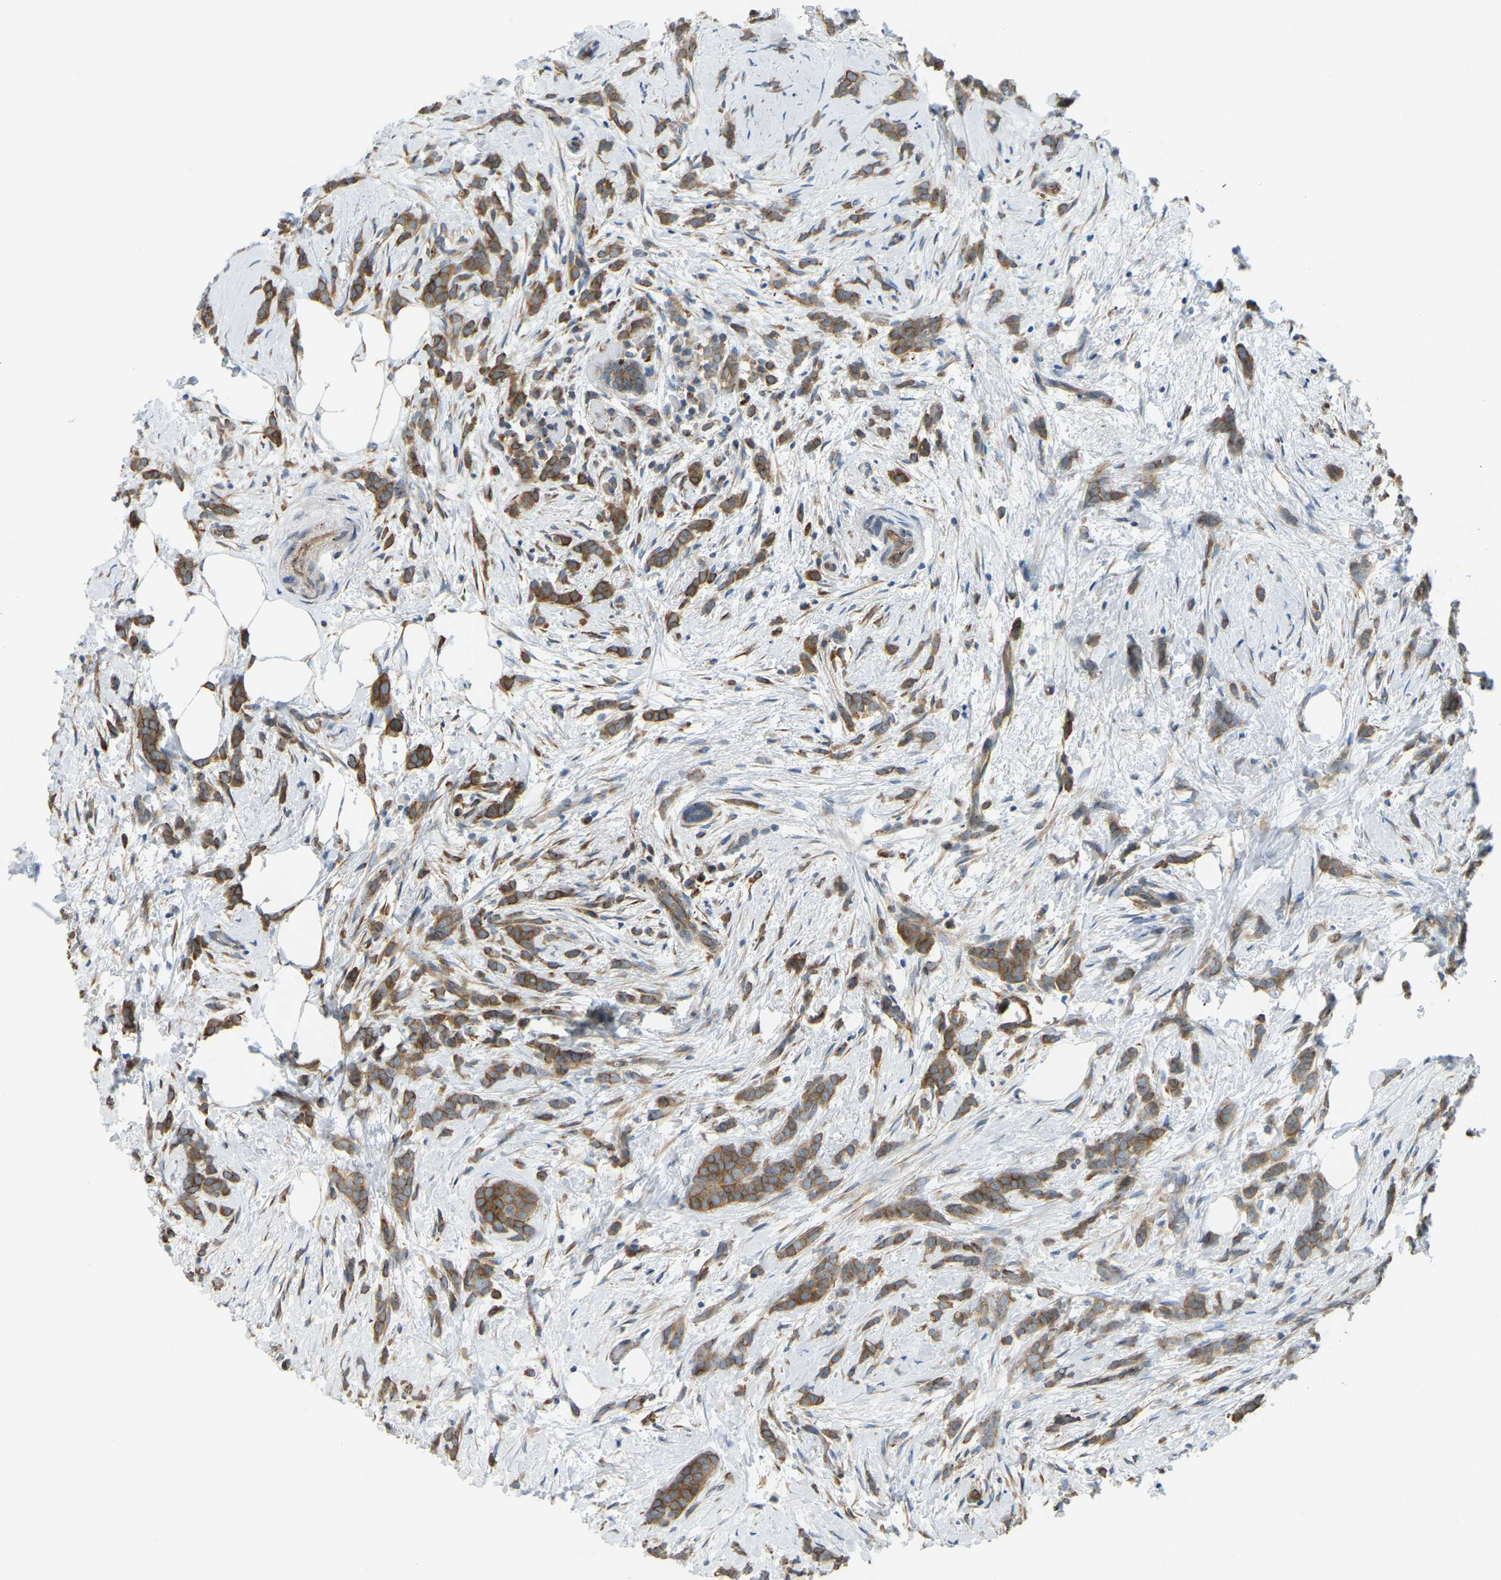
{"staining": {"intensity": "moderate", "quantity": ">75%", "location": "cytoplasmic/membranous"}, "tissue": "breast cancer", "cell_type": "Tumor cells", "image_type": "cancer", "snomed": [{"axis": "morphology", "description": "Lobular carcinoma, in situ"}, {"axis": "morphology", "description": "Lobular carcinoma"}, {"axis": "topography", "description": "Breast"}], "caption": "Lobular carcinoma (breast) tissue demonstrates moderate cytoplasmic/membranous expression in about >75% of tumor cells, visualized by immunohistochemistry.", "gene": "NME8", "patient": {"sex": "female", "age": 41}}